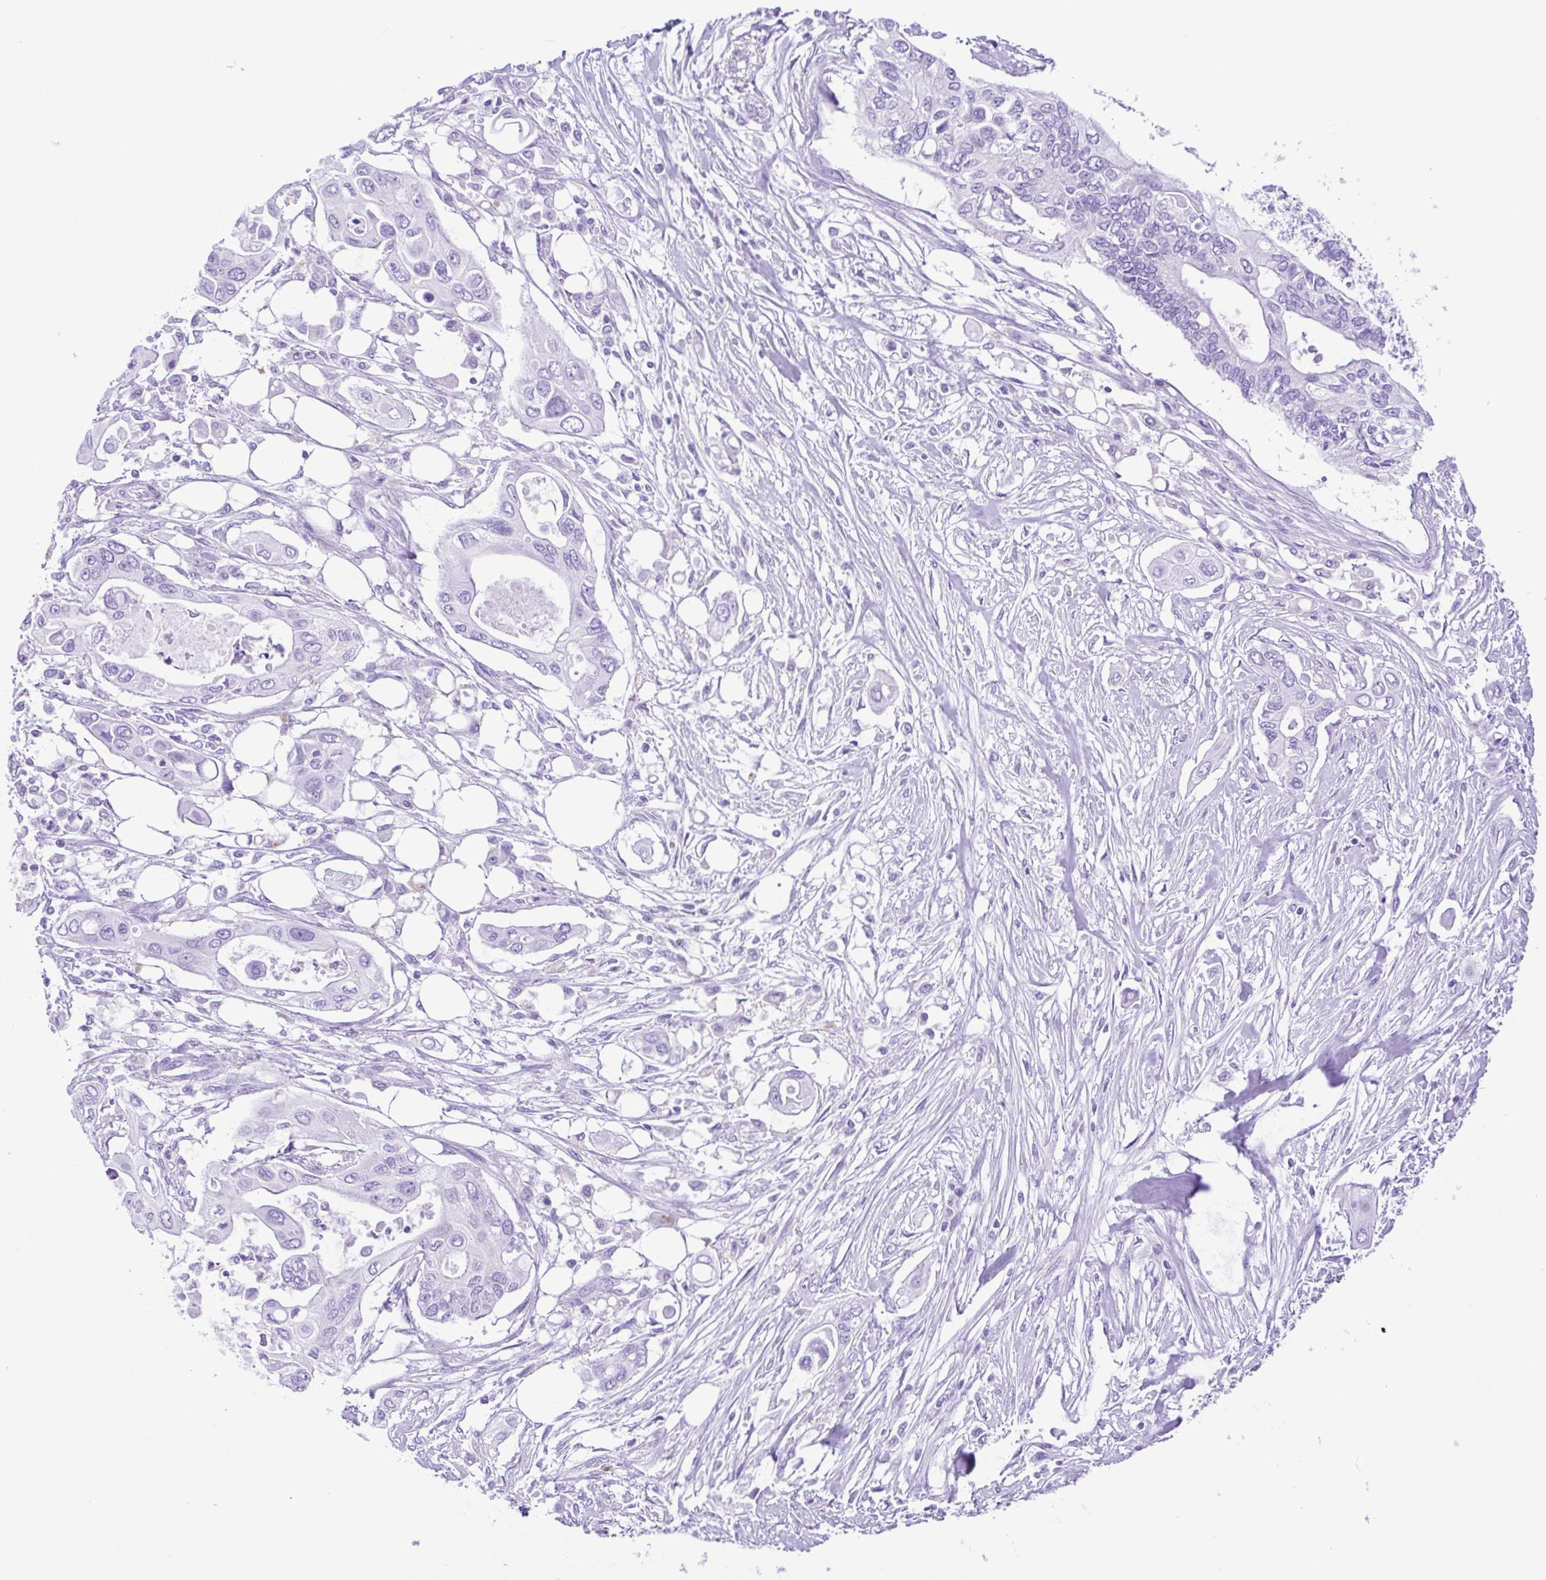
{"staining": {"intensity": "negative", "quantity": "none", "location": "none"}, "tissue": "pancreatic cancer", "cell_type": "Tumor cells", "image_type": "cancer", "snomed": [{"axis": "morphology", "description": "Adenocarcinoma, NOS"}, {"axis": "topography", "description": "Pancreas"}], "caption": "Pancreatic cancer (adenocarcinoma) was stained to show a protein in brown. There is no significant expression in tumor cells.", "gene": "SYT1", "patient": {"sex": "female", "age": 63}}